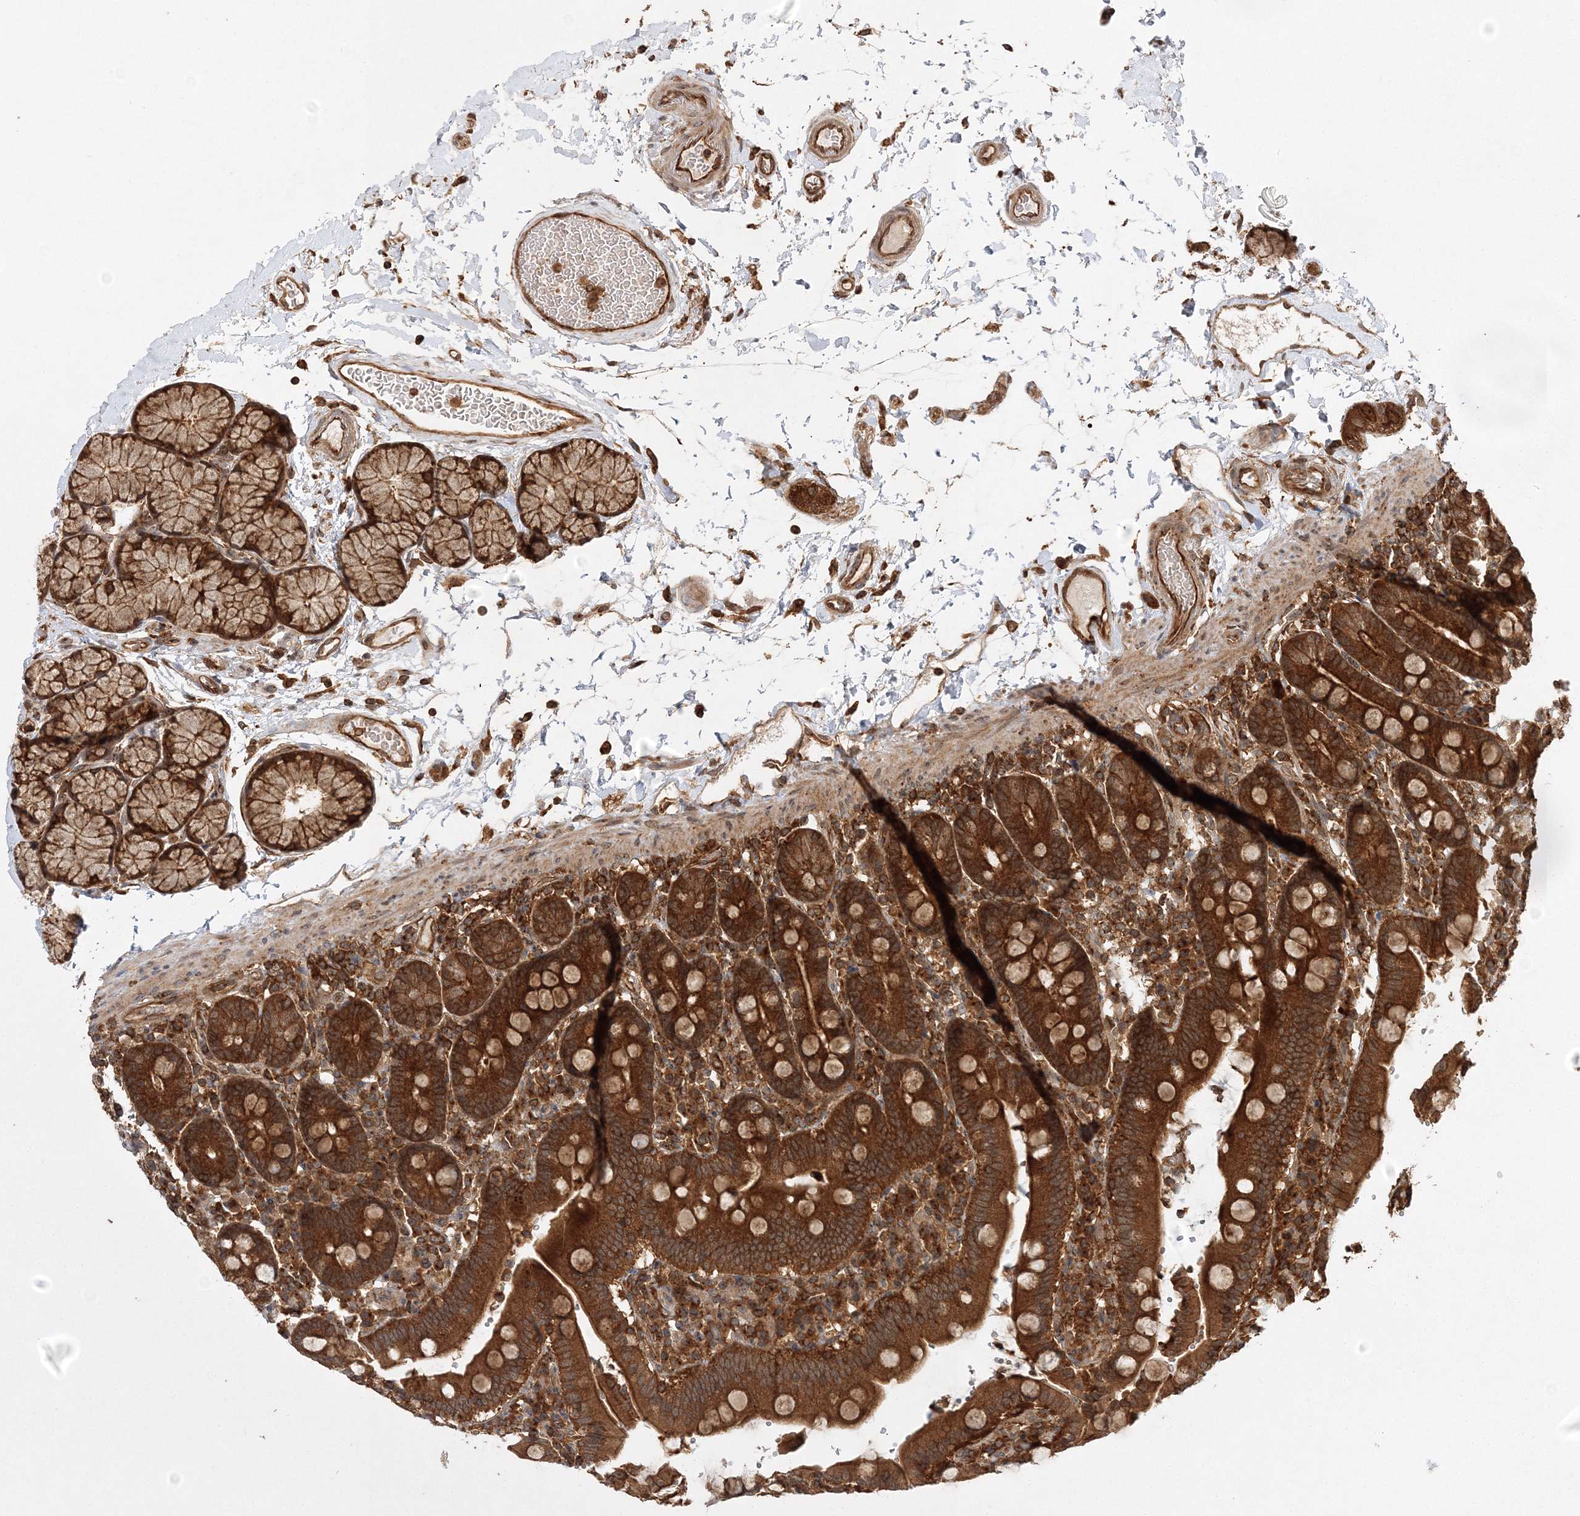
{"staining": {"intensity": "strong", "quantity": ">75%", "location": "cytoplasmic/membranous"}, "tissue": "duodenum", "cell_type": "Glandular cells", "image_type": "normal", "snomed": [{"axis": "morphology", "description": "Normal tissue, NOS"}, {"axis": "topography", "description": "Small intestine, NOS"}], "caption": "Approximately >75% of glandular cells in unremarkable human duodenum exhibit strong cytoplasmic/membranous protein positivity as visualized by brown immunohistochemical staining.", "gene": "WDR37", "patient": {"sex": "female", "age": 71}}